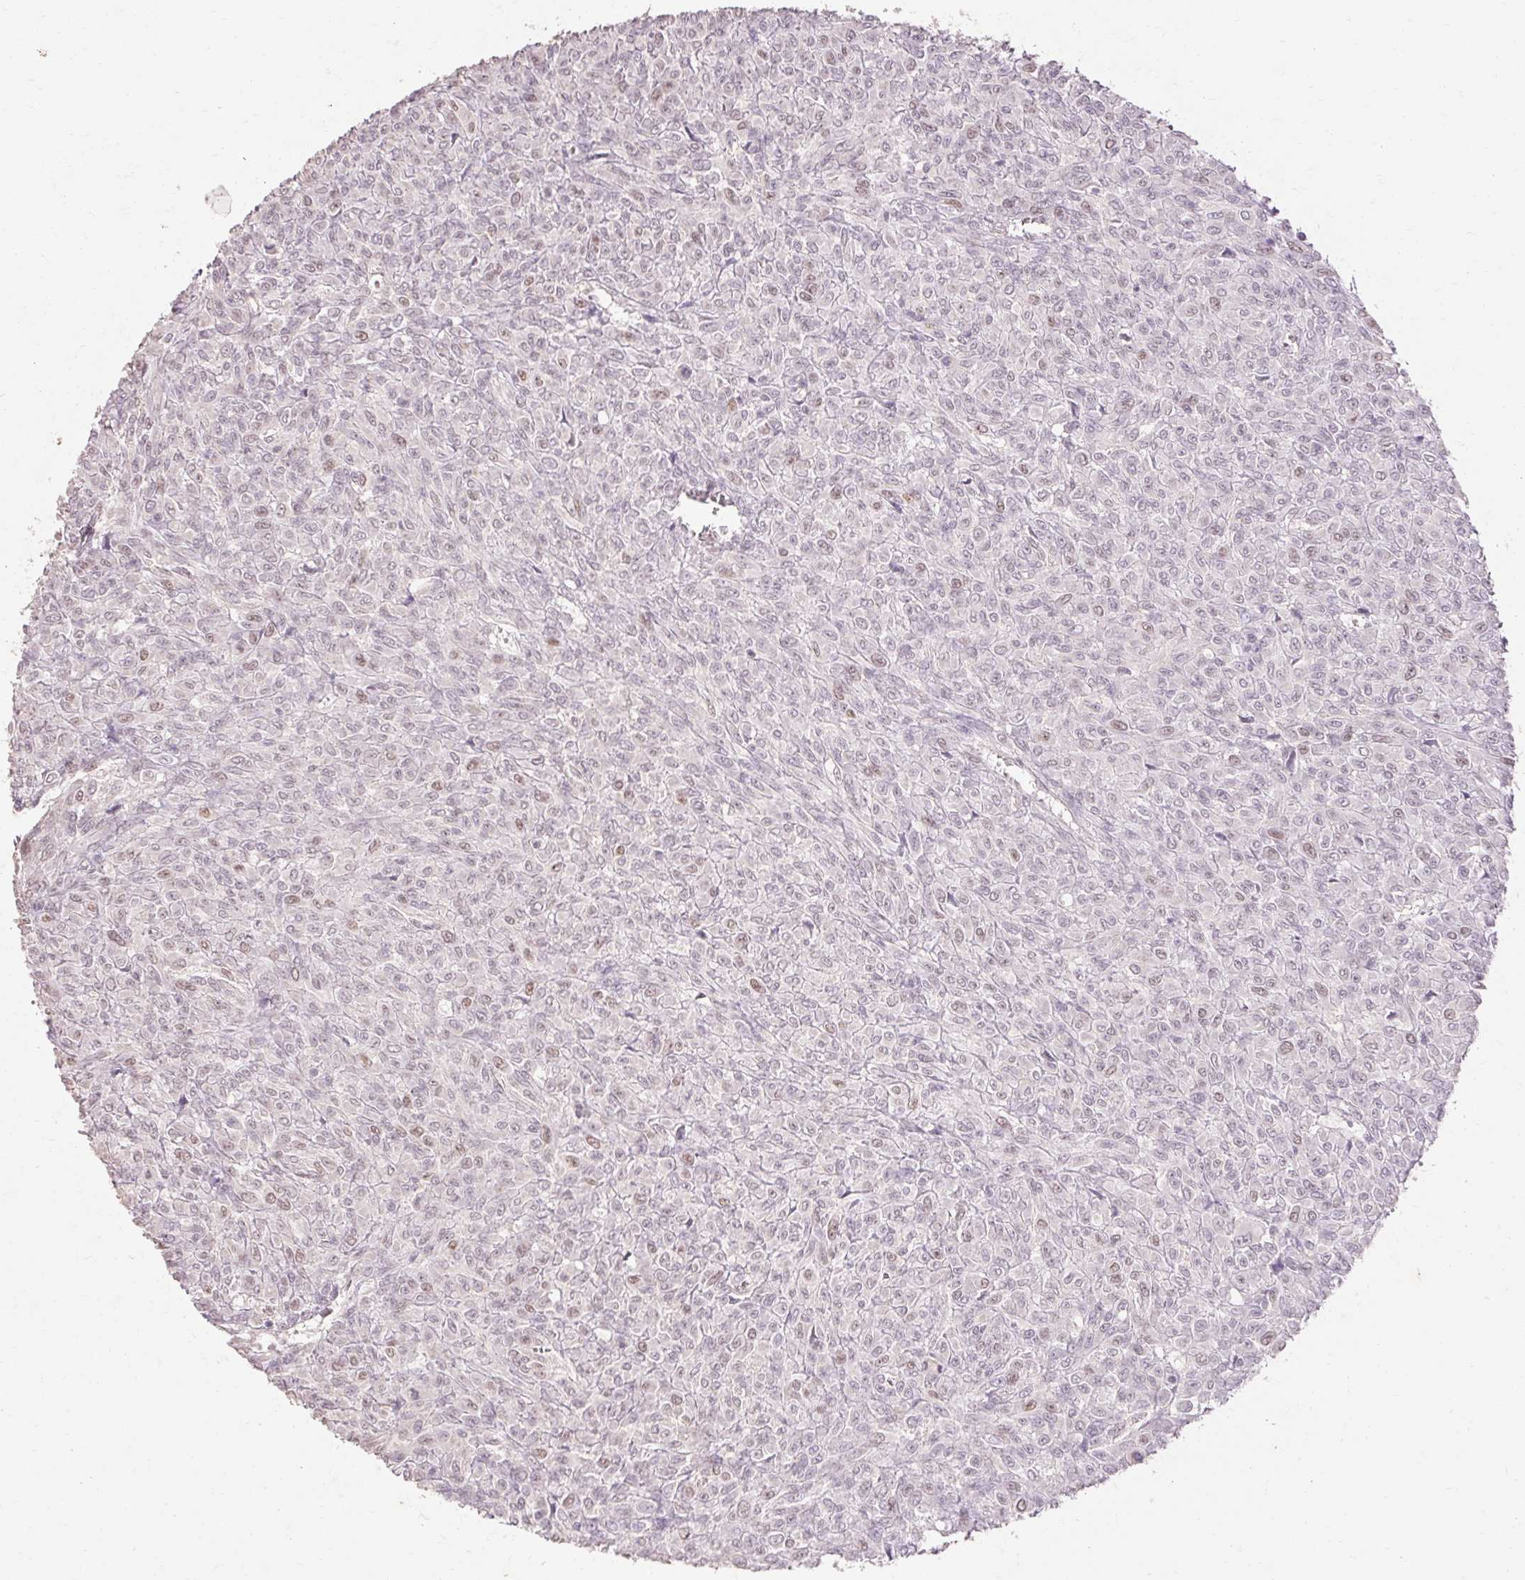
{"staining": {"intensity": "moderate", "quantity": "<25%", "location": "nuclear"}, "tissue": "renal cancer", "cell_type": "Tumor cells", "image_type": "cancer", "snomed": [{"axis": "morphology", "description": "Adenocarcinoma, NOS"}, {"axis": "topography", "description": "Kidney"}], "caption": "Human adenocarcinoma (renal) stained with a brown dye shows moderate nuclear positive positivity in approximately <25% of tumor cells.", "gene": "SKP2", "patient": {"sex": "male", "age": 58}}